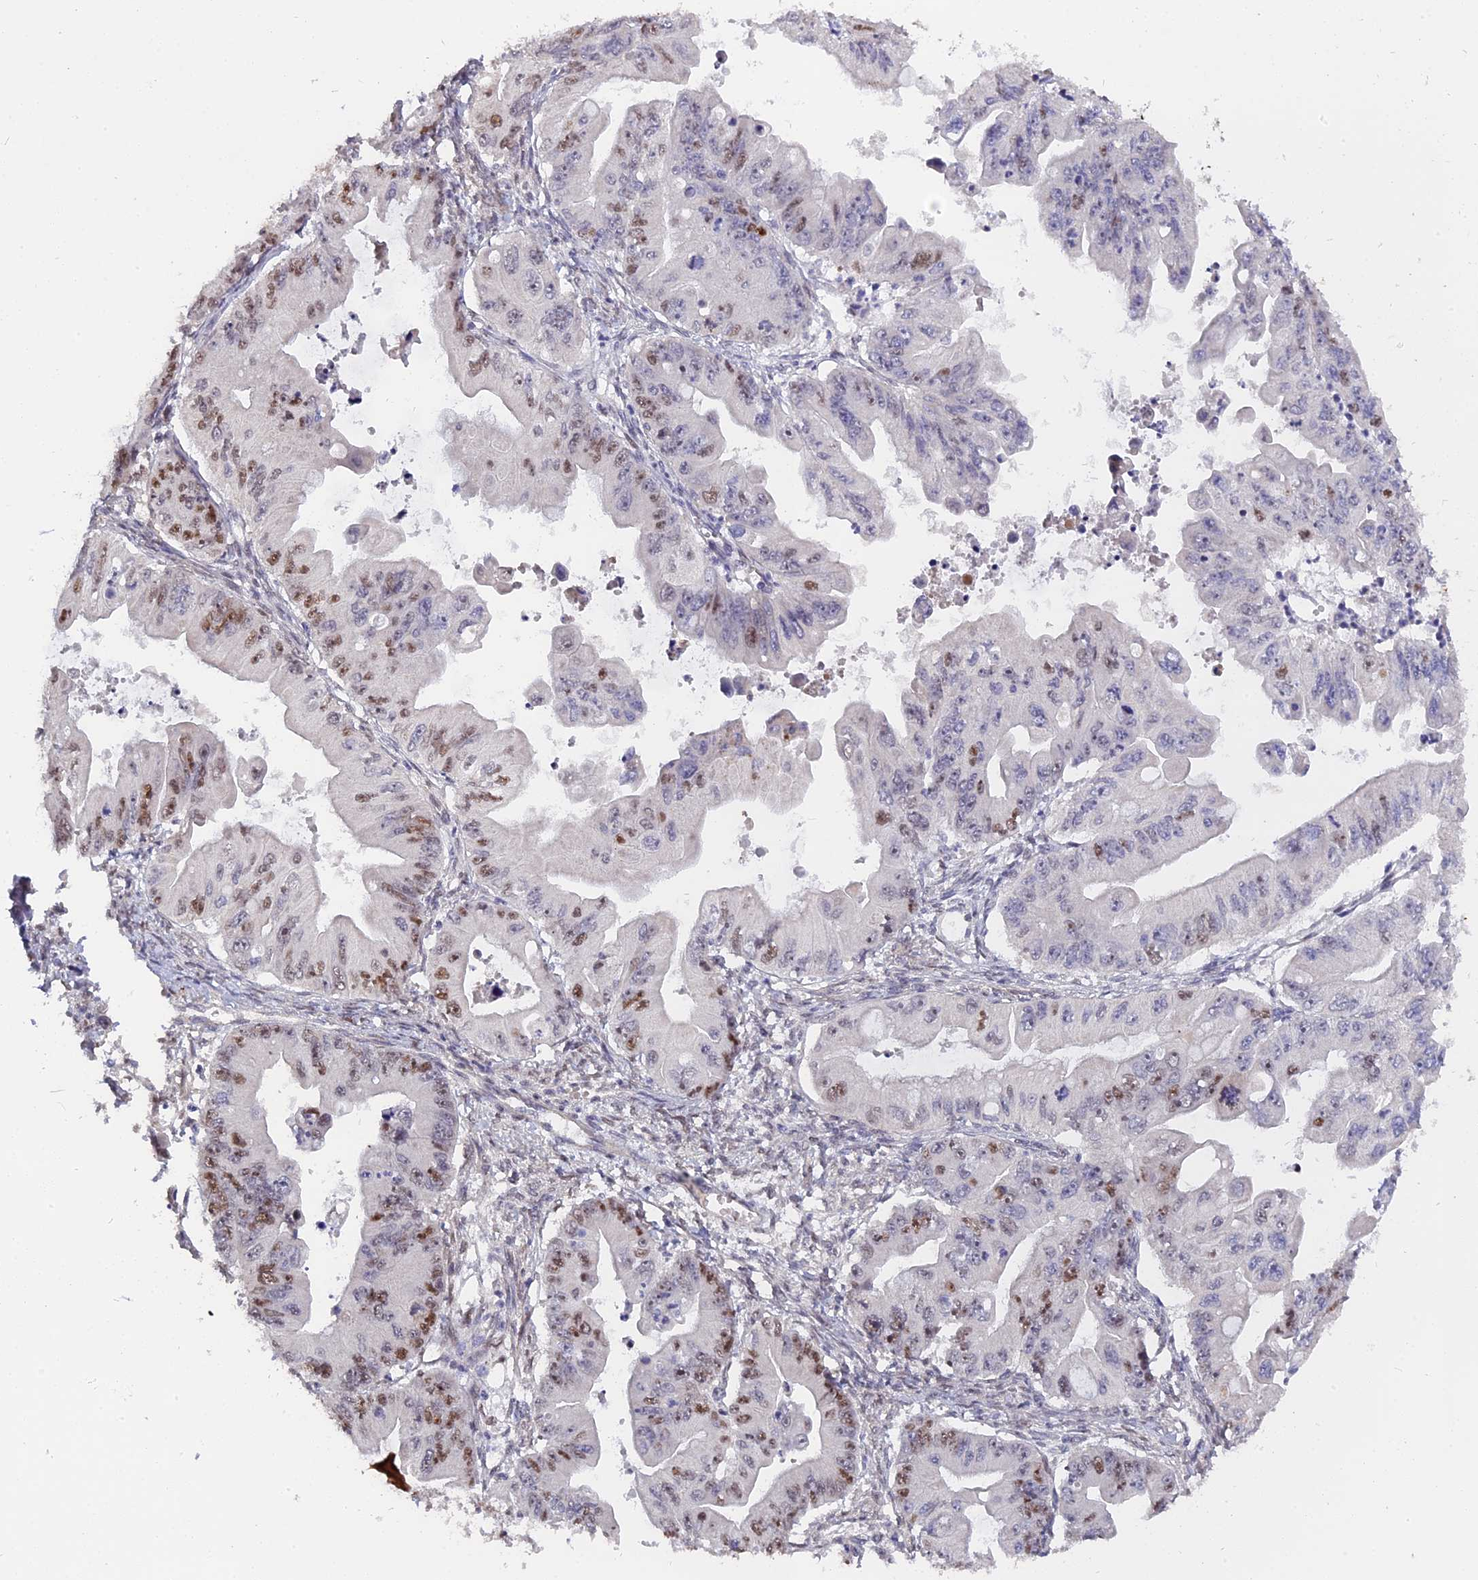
{"staining": {"intensity": "moderate", "quantity": "25%-75%", "location": "nuclear"}, "tissue": "ovarian cancer", "cell_type": "Tumor cells", "image_type": "cancer", "snomed": [{"axis": "morphology", "description": "Cystadenocarcinoma, mucinous, NOS"}, {"axis": "topography", "description": "Ovary"}], "caption": "Ovarian mucinous cystadenocarcinoma was stained to show a protein in brown. There is medium levels of moderate nuclear positivity in about 25%-75% of tumor cells.", "gene": "PYGO1", "patient": {"sex": "female", "age": 71}}